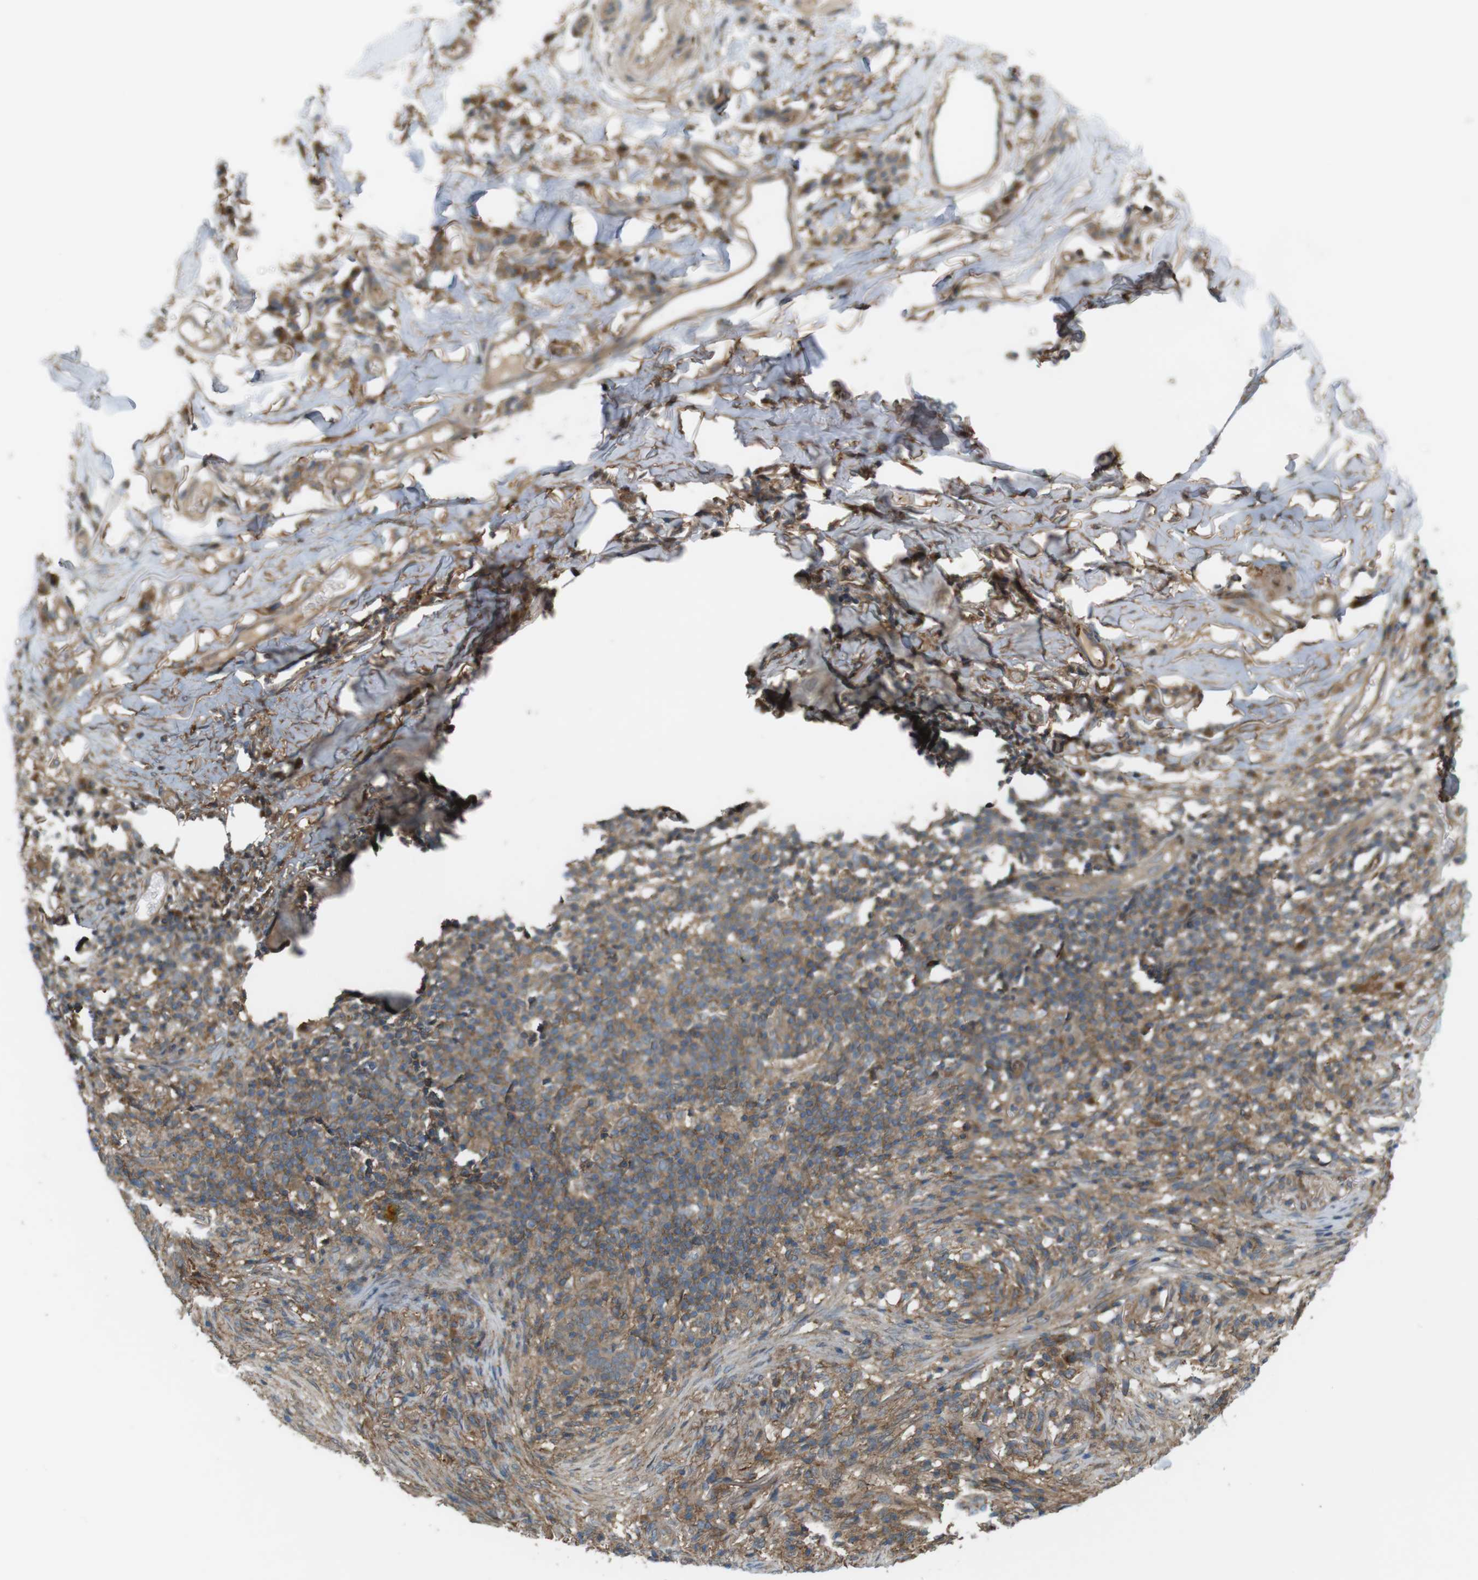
{"staining": {"intensity": "moderate", "quantity": ">75%", "location": "cytoplasmic/membranous"}, "tissue": "skin cancer", "cell_type": "Tumor cells", "image_type": "cancer", "snomed": [{"axis": "morphology", "description": "Basal cell carcinoma"}, {"axis": "topography", "description": "Skin"}], "caption": "Moderate cytoplasmic/membranous protein expression is present in approximately >75% of tumor cells in skin cancer.", "gene": "DDAH2", "patient": {"sex": "male", "age": 85}}